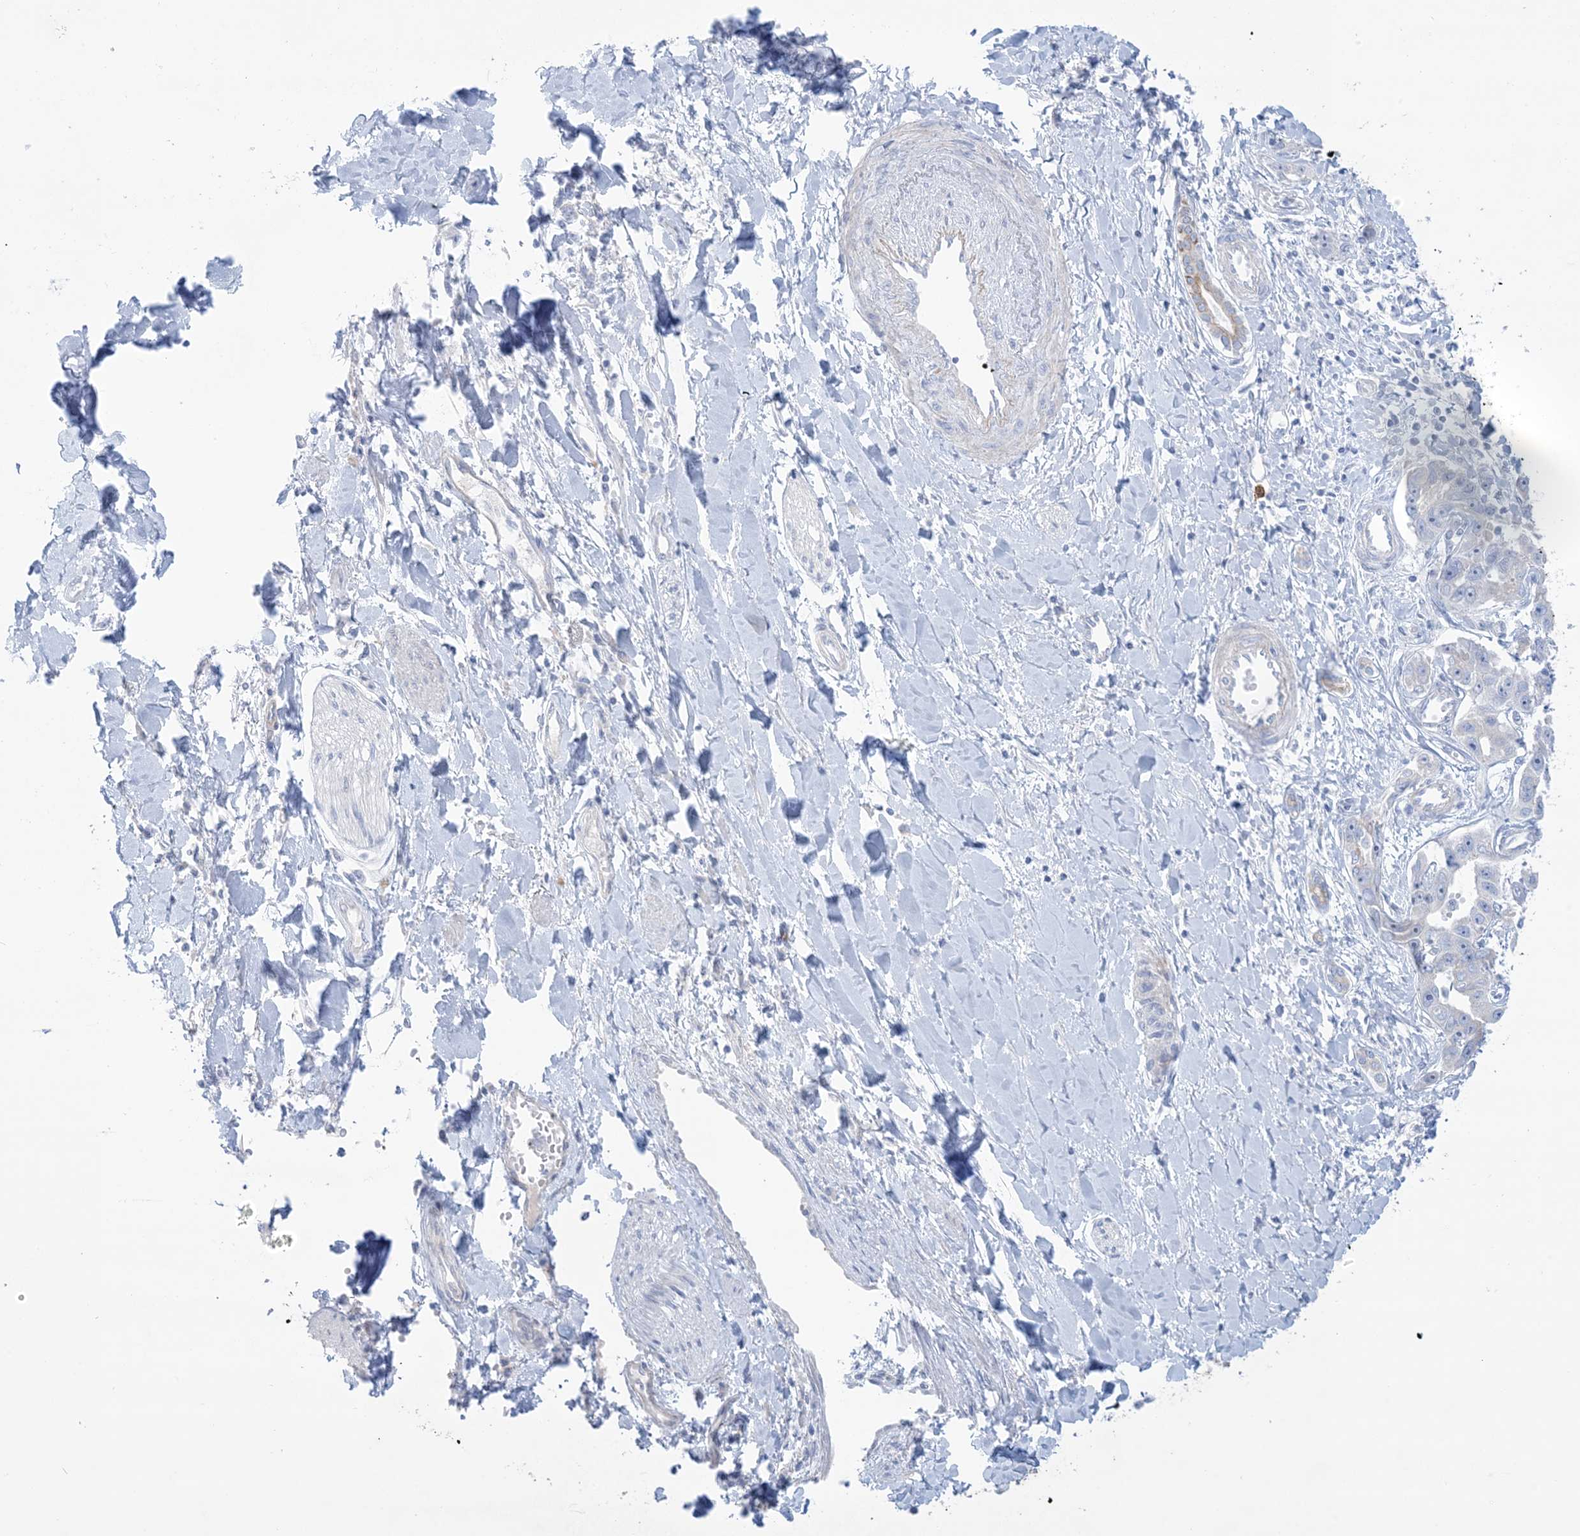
{"staining": {"intensity": "negative", "quantity": "none", "location": "none"}, "tissue": "liver cancer", "cell_type": "Tumor cells", "image_type": "cancer", "snomed": [{"axis": "morphology", "description": "Cholangiocarcinoma"}, {"axis": "topography", "description": "Liver"}], "caption": "Immunohistochemistry of human liver cancer exhibits no expression in tumor cells.", "gene": "ATP11C", "patient": {"sex": "male", "age": 59}}